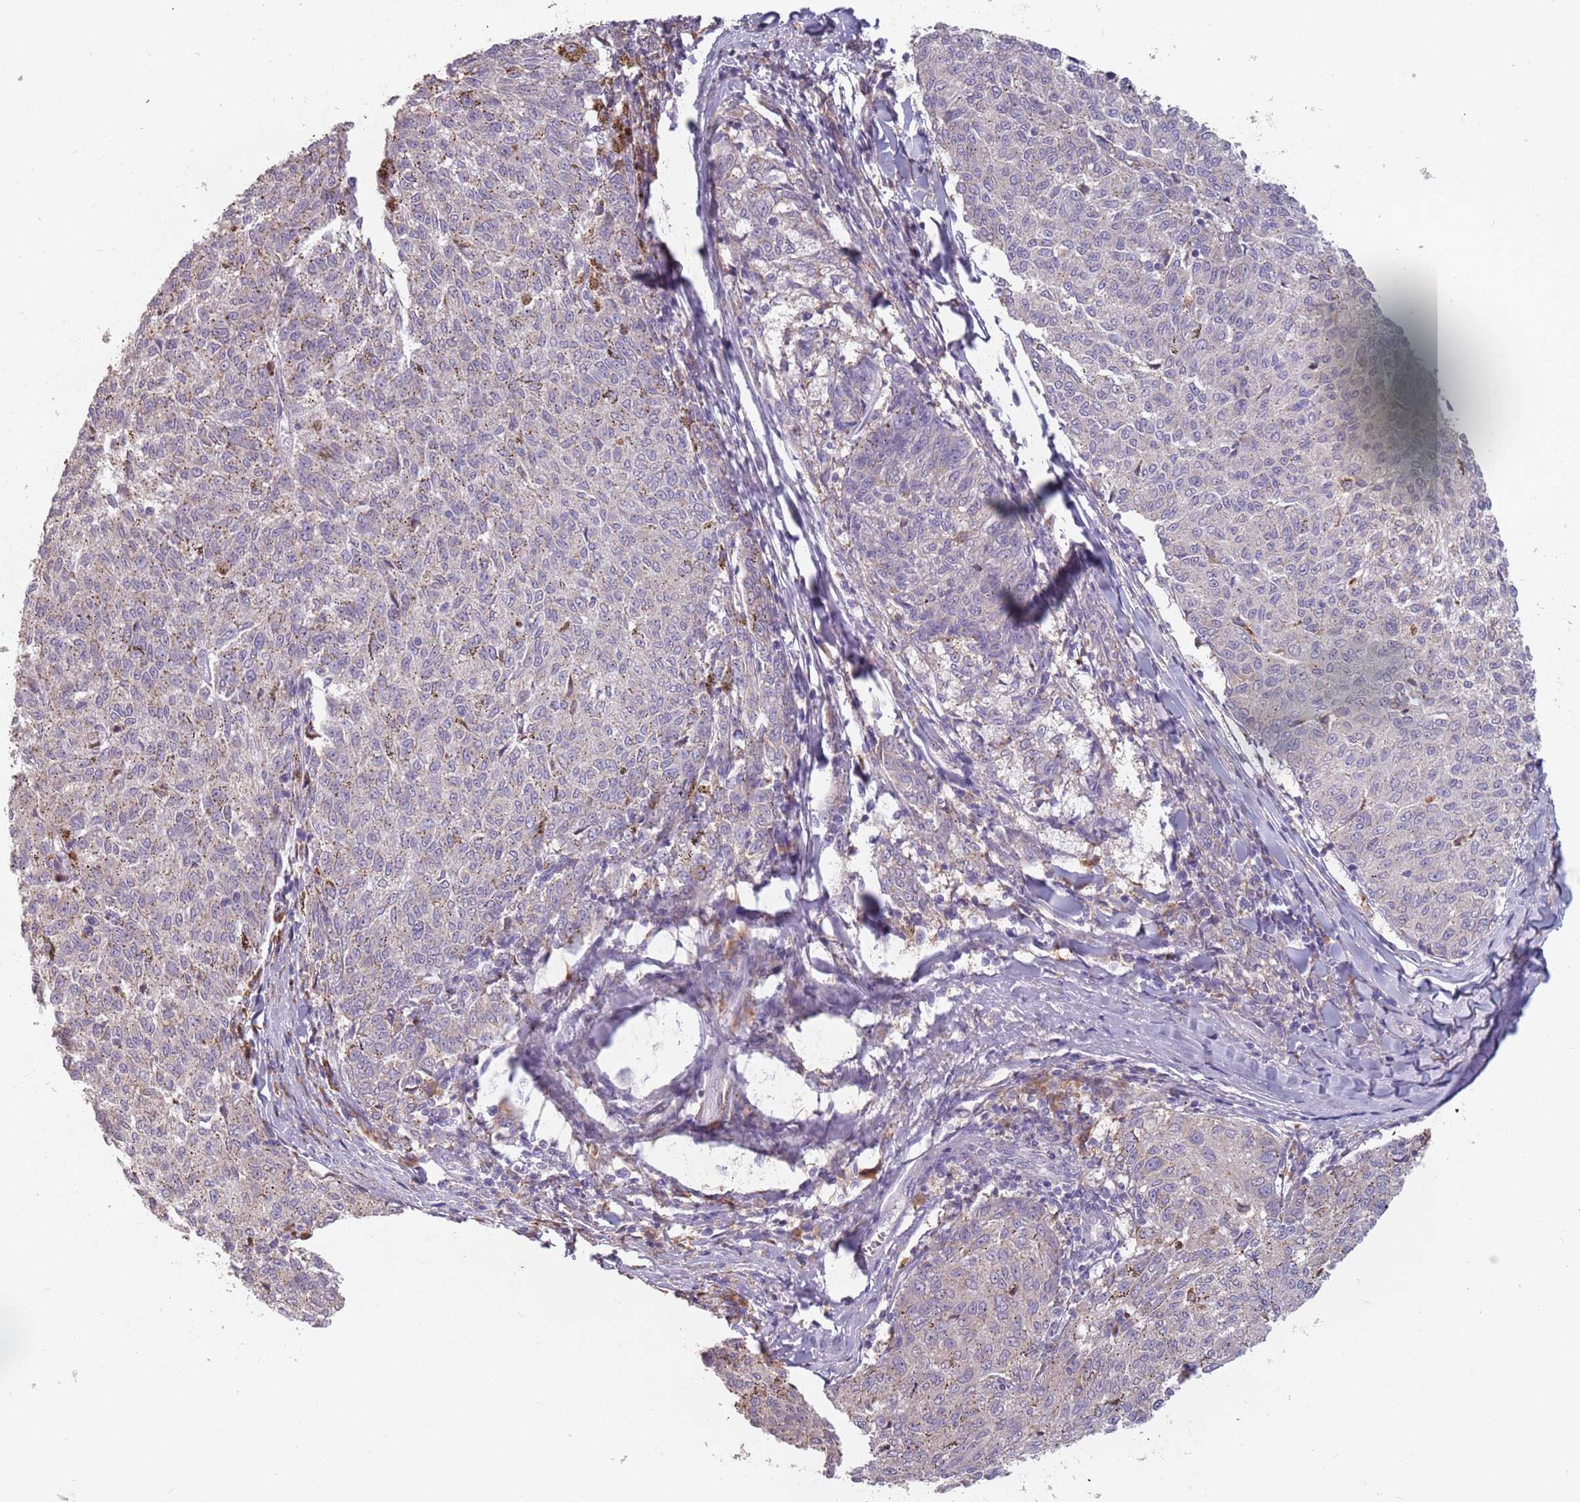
{"staining": {"intensity": "negative", "quantity": "none", "location": "none"}, "tissue": "melanoma", "cell_type": "Tumor cells", "image_type": "cancer", "snomed": [{"axis": "morphology", "description": "Malignant melanoma, NOS"}, {"axis": "topography", "description": "Skin"}], "caption": "High power microscopy micrograph of an immunohistochemistry image of melanoma, revealing no significant positivity in tumor cells.", "gene": "RPS9", "patient": {"sex": "female", "age": 72}}